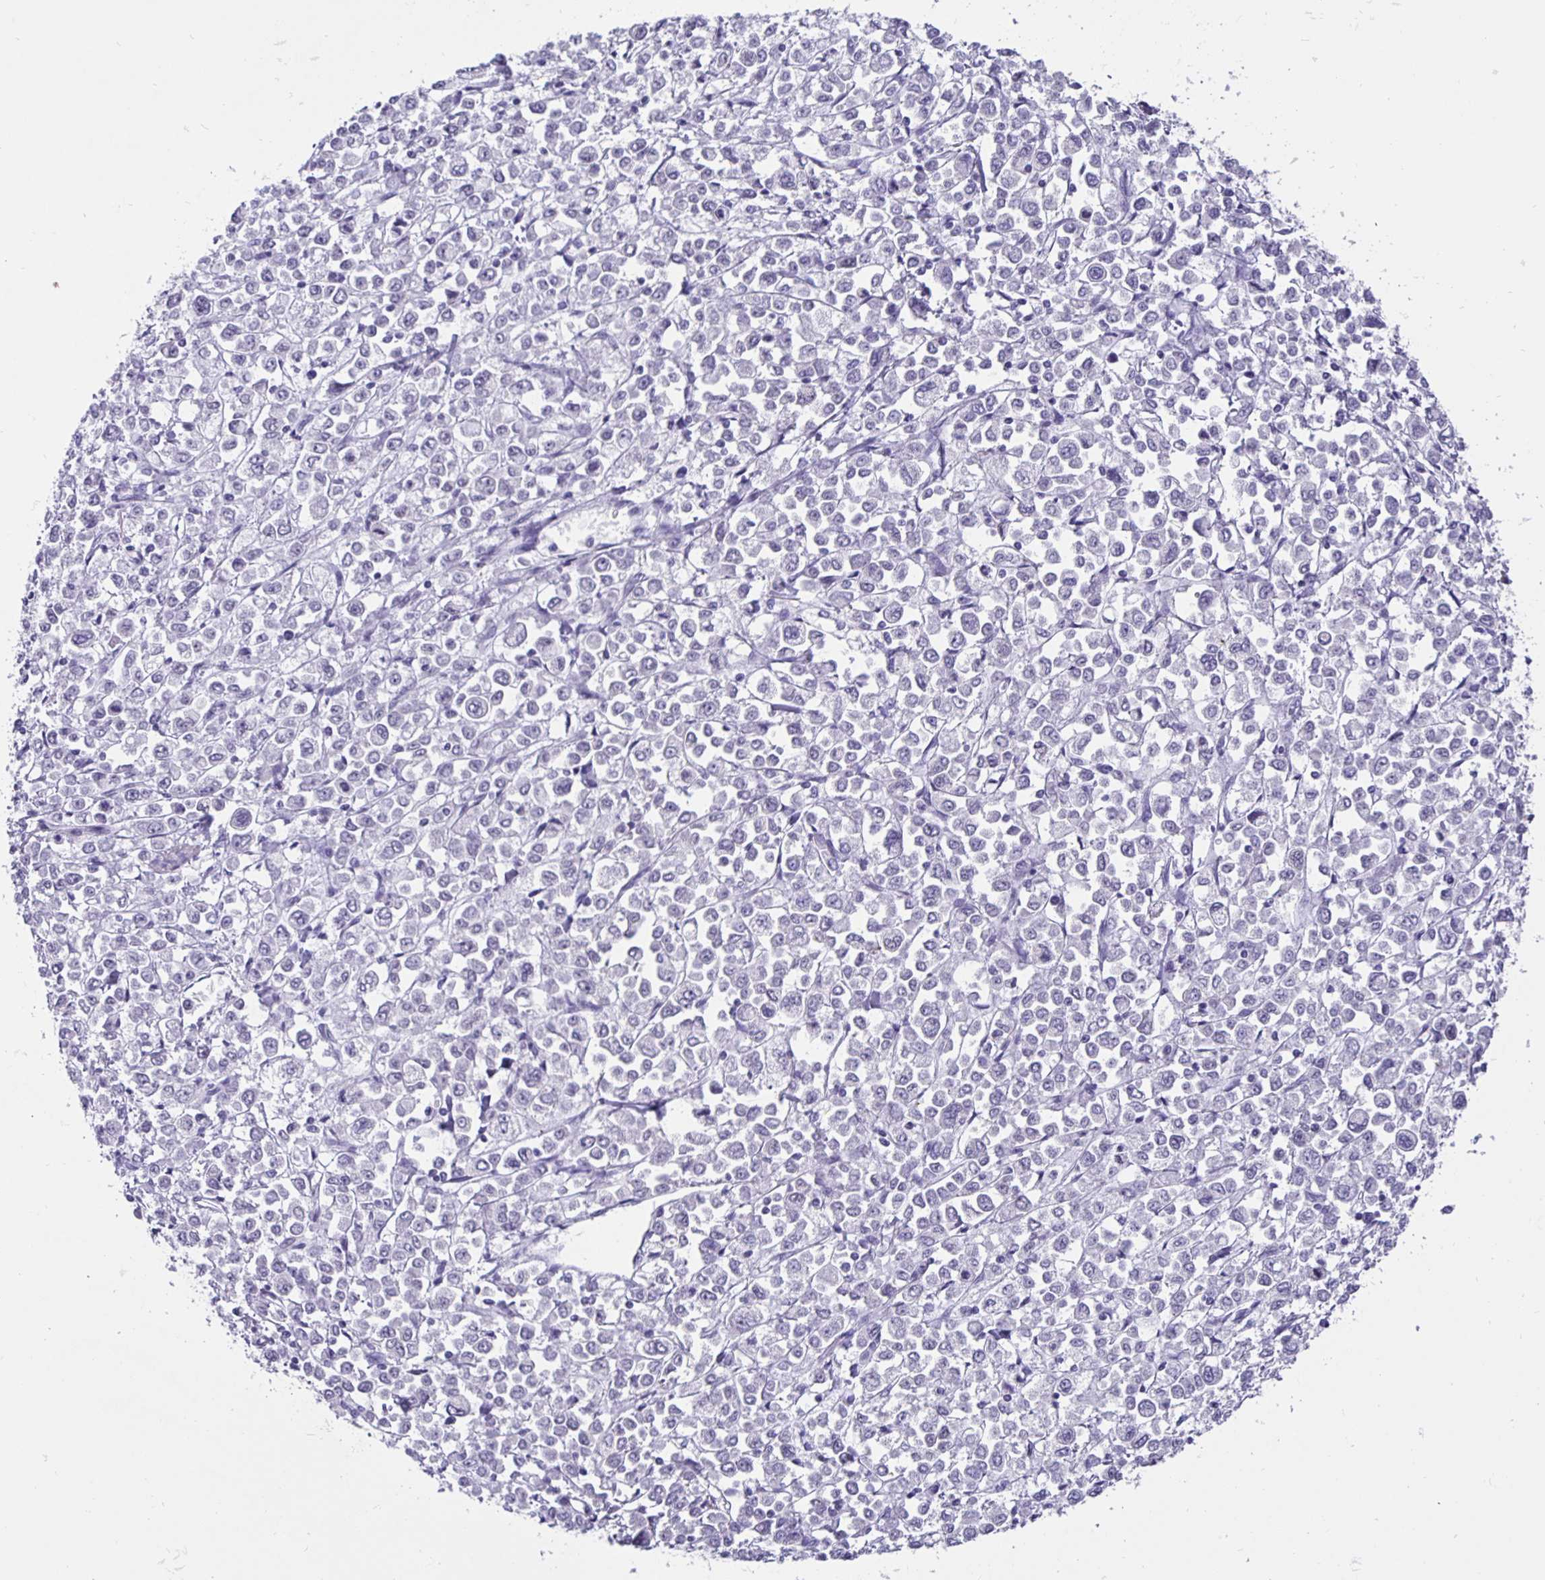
{"staining": {"intensity": "negative", "quantity": "none", "location": "none"}, "tissue": "stomach cancer", "cell_type": "Tumor cells", "image_type": "cancer", "snomed": [{"axis": "morphology", "description": "Adenocarcinoma, NOS"}, {"axis": "topography", "description": "Stomach, upper"}], "caption": "IHC histopathology image of human stomach adenocarcinoma stained for a protein (brown), which displays no positivity in tumor cells.", "gene": "FOSL2", "patient": {"sex": "male", "age": 70}}